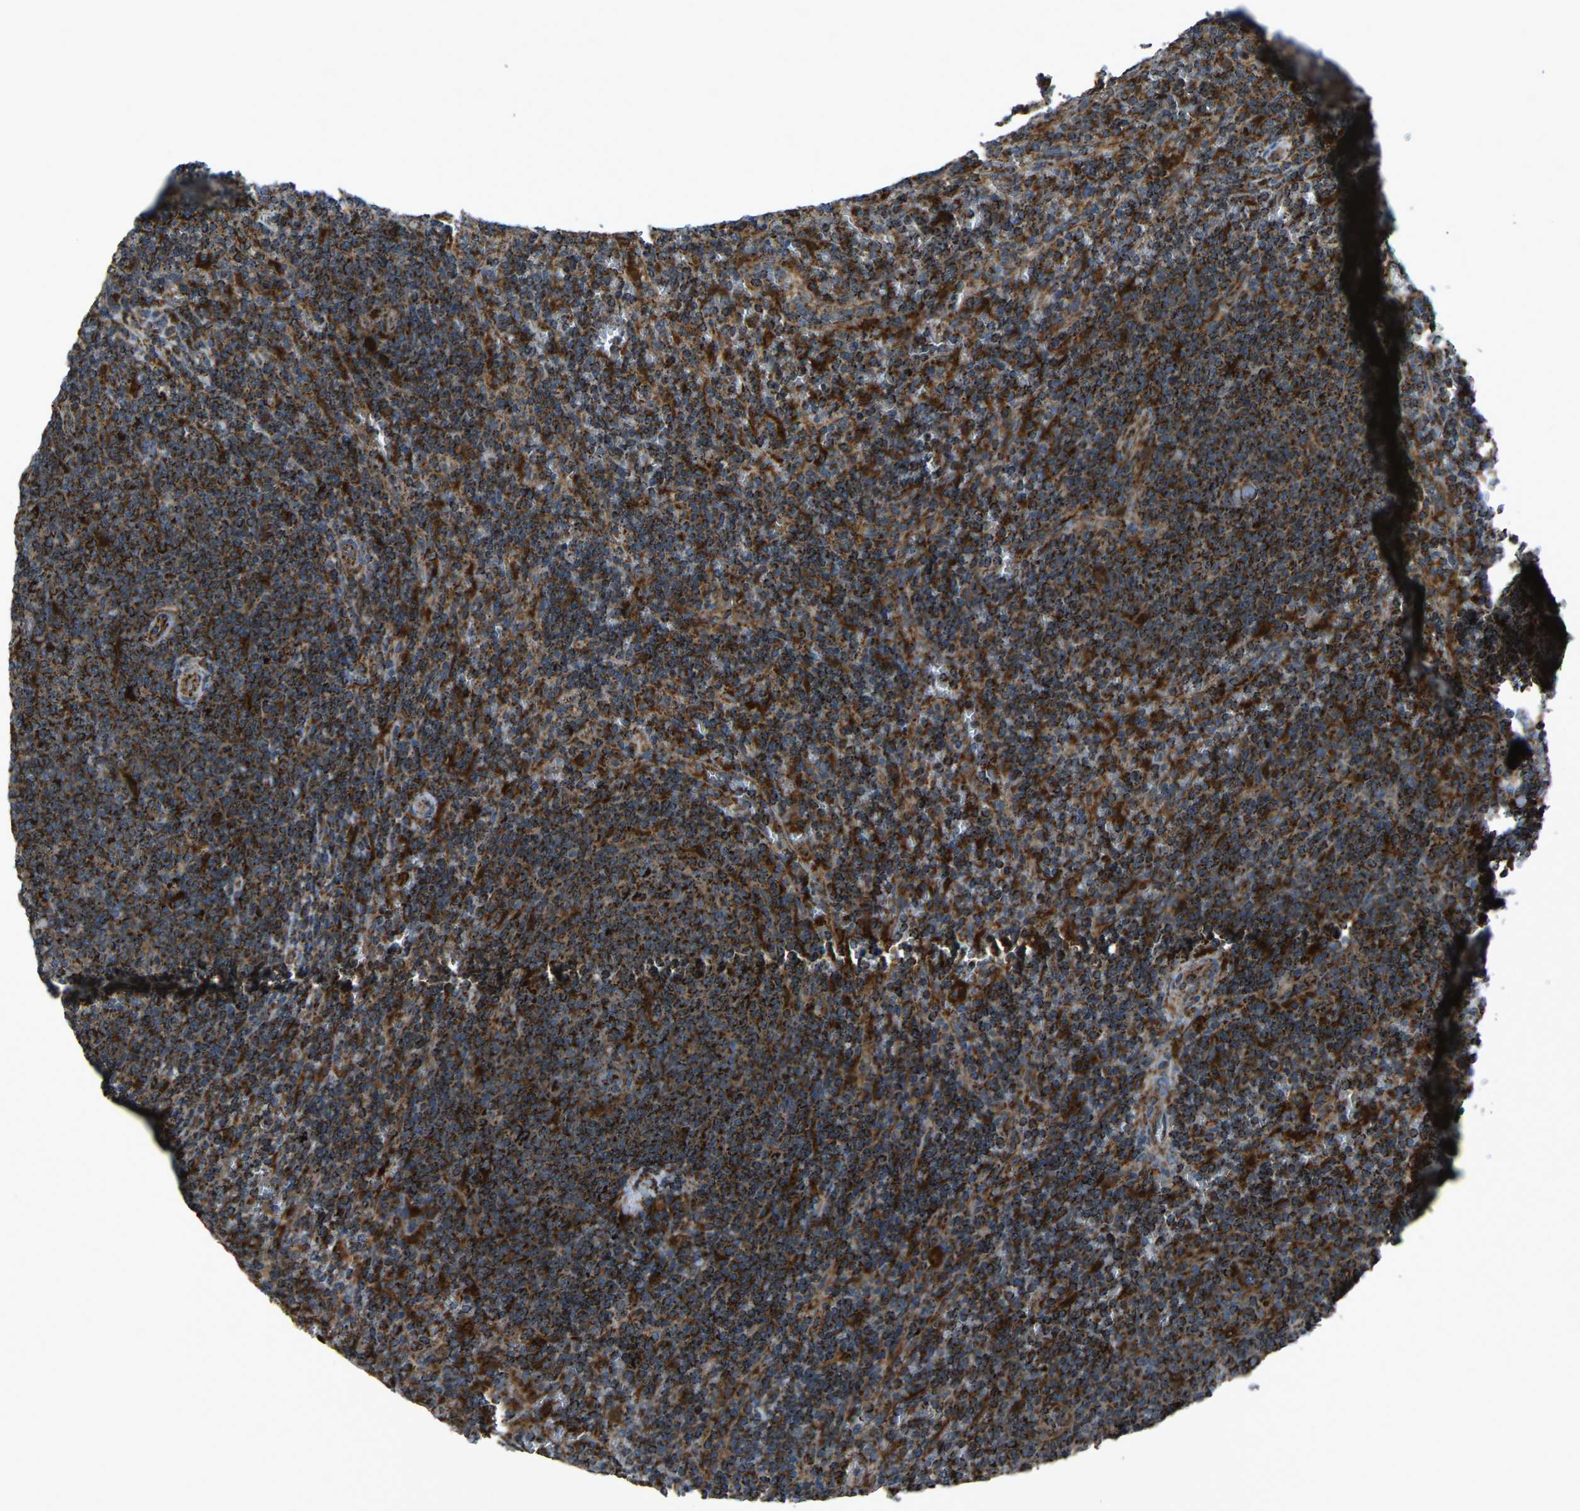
{"staining": {"intensity": "strong", "quantity": ">75%", "location": "cytoplasmic/membranous"}, "tissue": "lymphoma", "cell_type": "Tumor cells", "image_type": "cancer", "snomed": [{"axis": "morphology", "description": "Malignant lymphoma, non-Hodgkin's type, Low grade"}, {"axis": "topography", "description": "Spleen"}], "caption": "Protein positivity by IHC exhibits strong cytoplasmic/membranous staining in approximately >75% of tumor cells in malignant lymphoma, non-Hodgkin's type (low-grade). Nuclei are stained in blue.", "gene": "AKR1A1", "patient": {"sex": "female", "age": 50}}